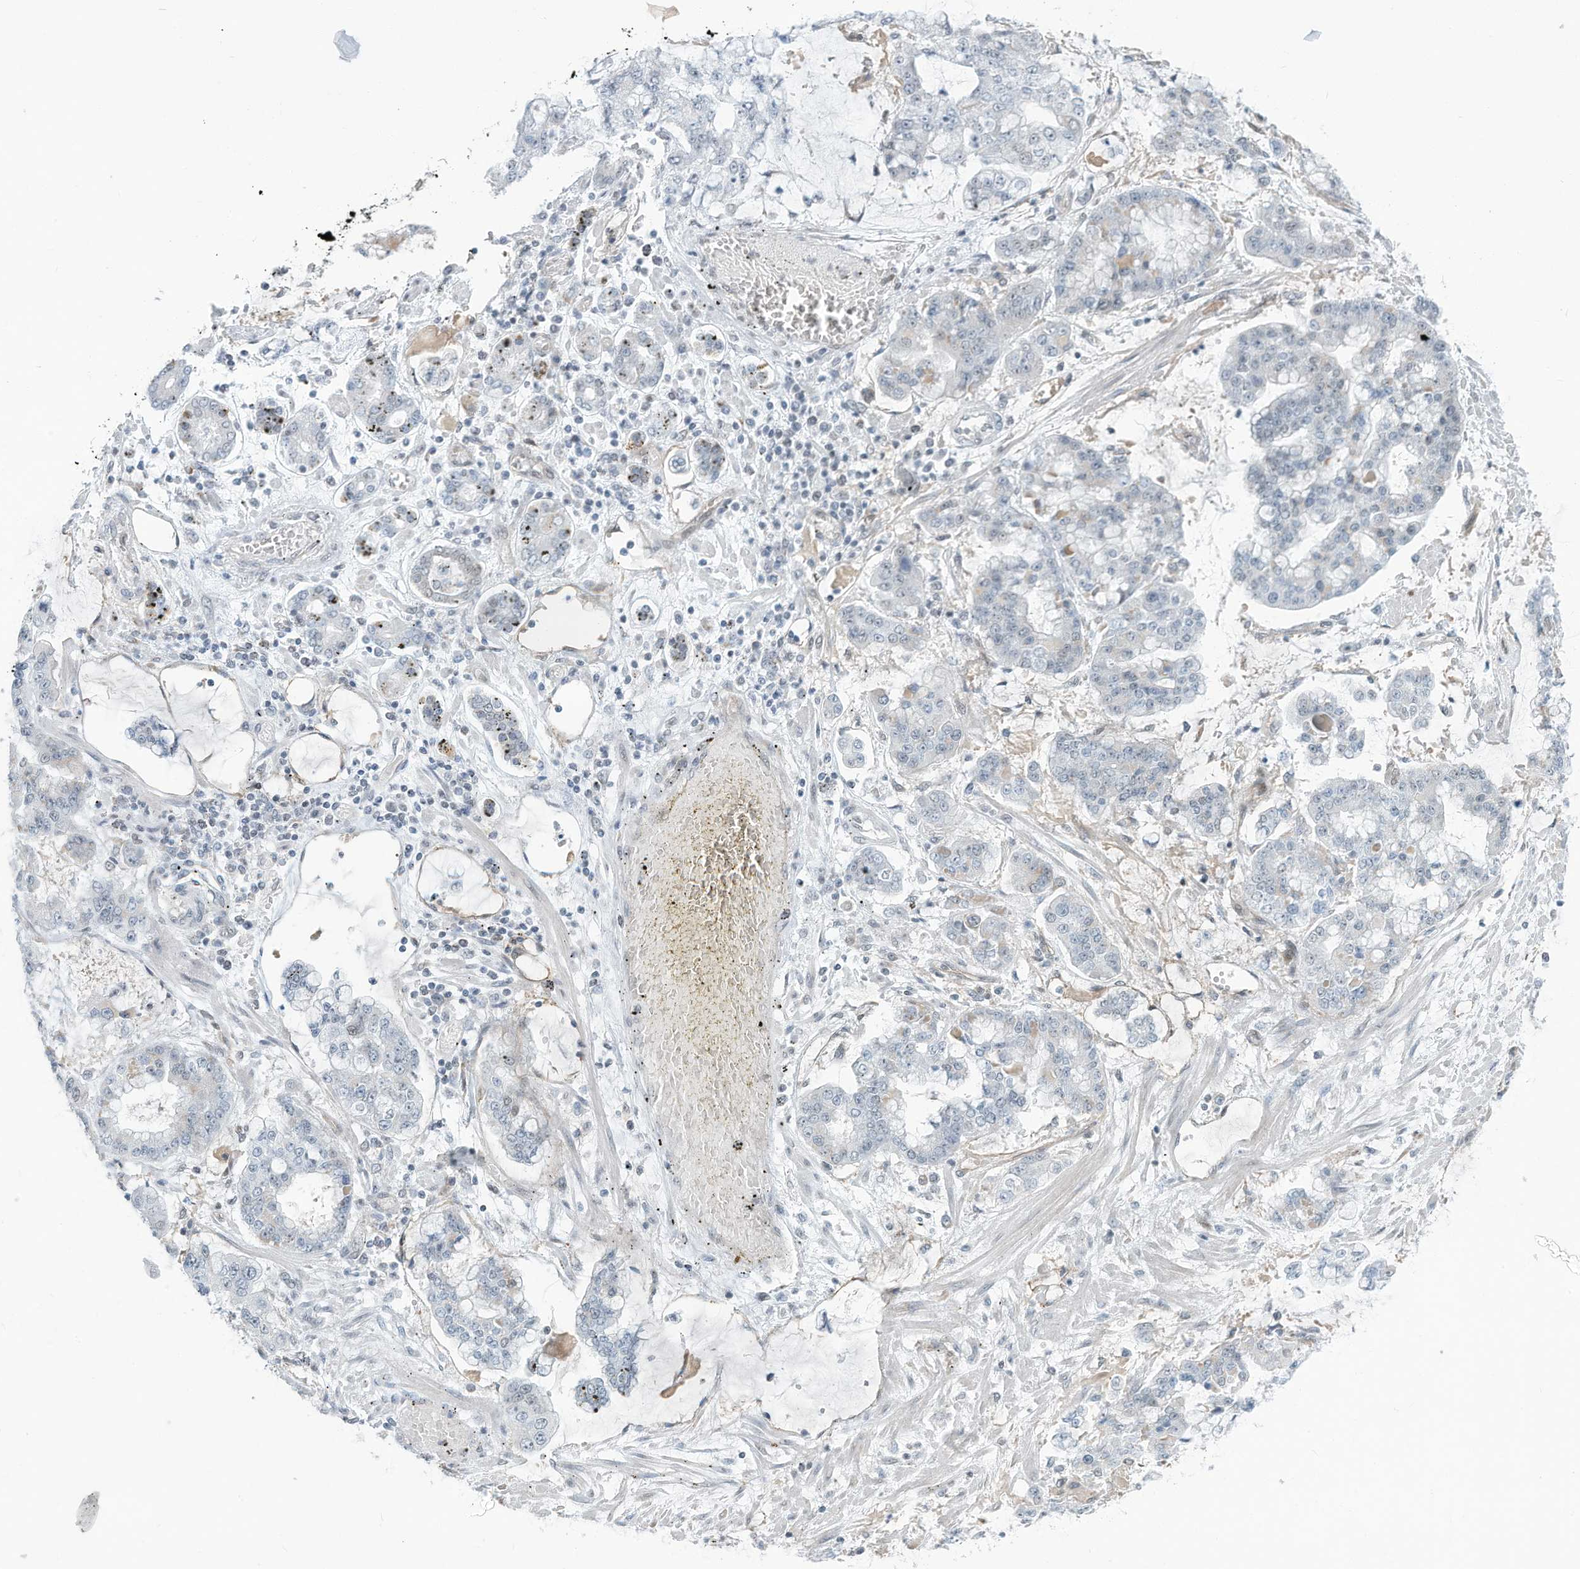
{"staining": {"intensity": "negative", "quantity": "none", "location": "none"}, "tissue": "stomach cancer", "cell_type": "Tumor cells", "image_type": "cancer", "snomed": [{"axis": "morphology", "description": "Normal tissue, NOS"}, {"axis": "morphology", "description": "Adenocarcinoma, NOS"}, {"axis": "topography", "description": "Stomach, upper"}, {"axis": "topography", "description": "Stomach"}], "caption": "Tumor cells show no significant expression in stomach cancer (adenocarcinoma). (Immunohistochemistry (ihc), brightfield microscopy, high magnification).", "gene": "SARNP", "patient": {"sex": "male", "age": 76}}